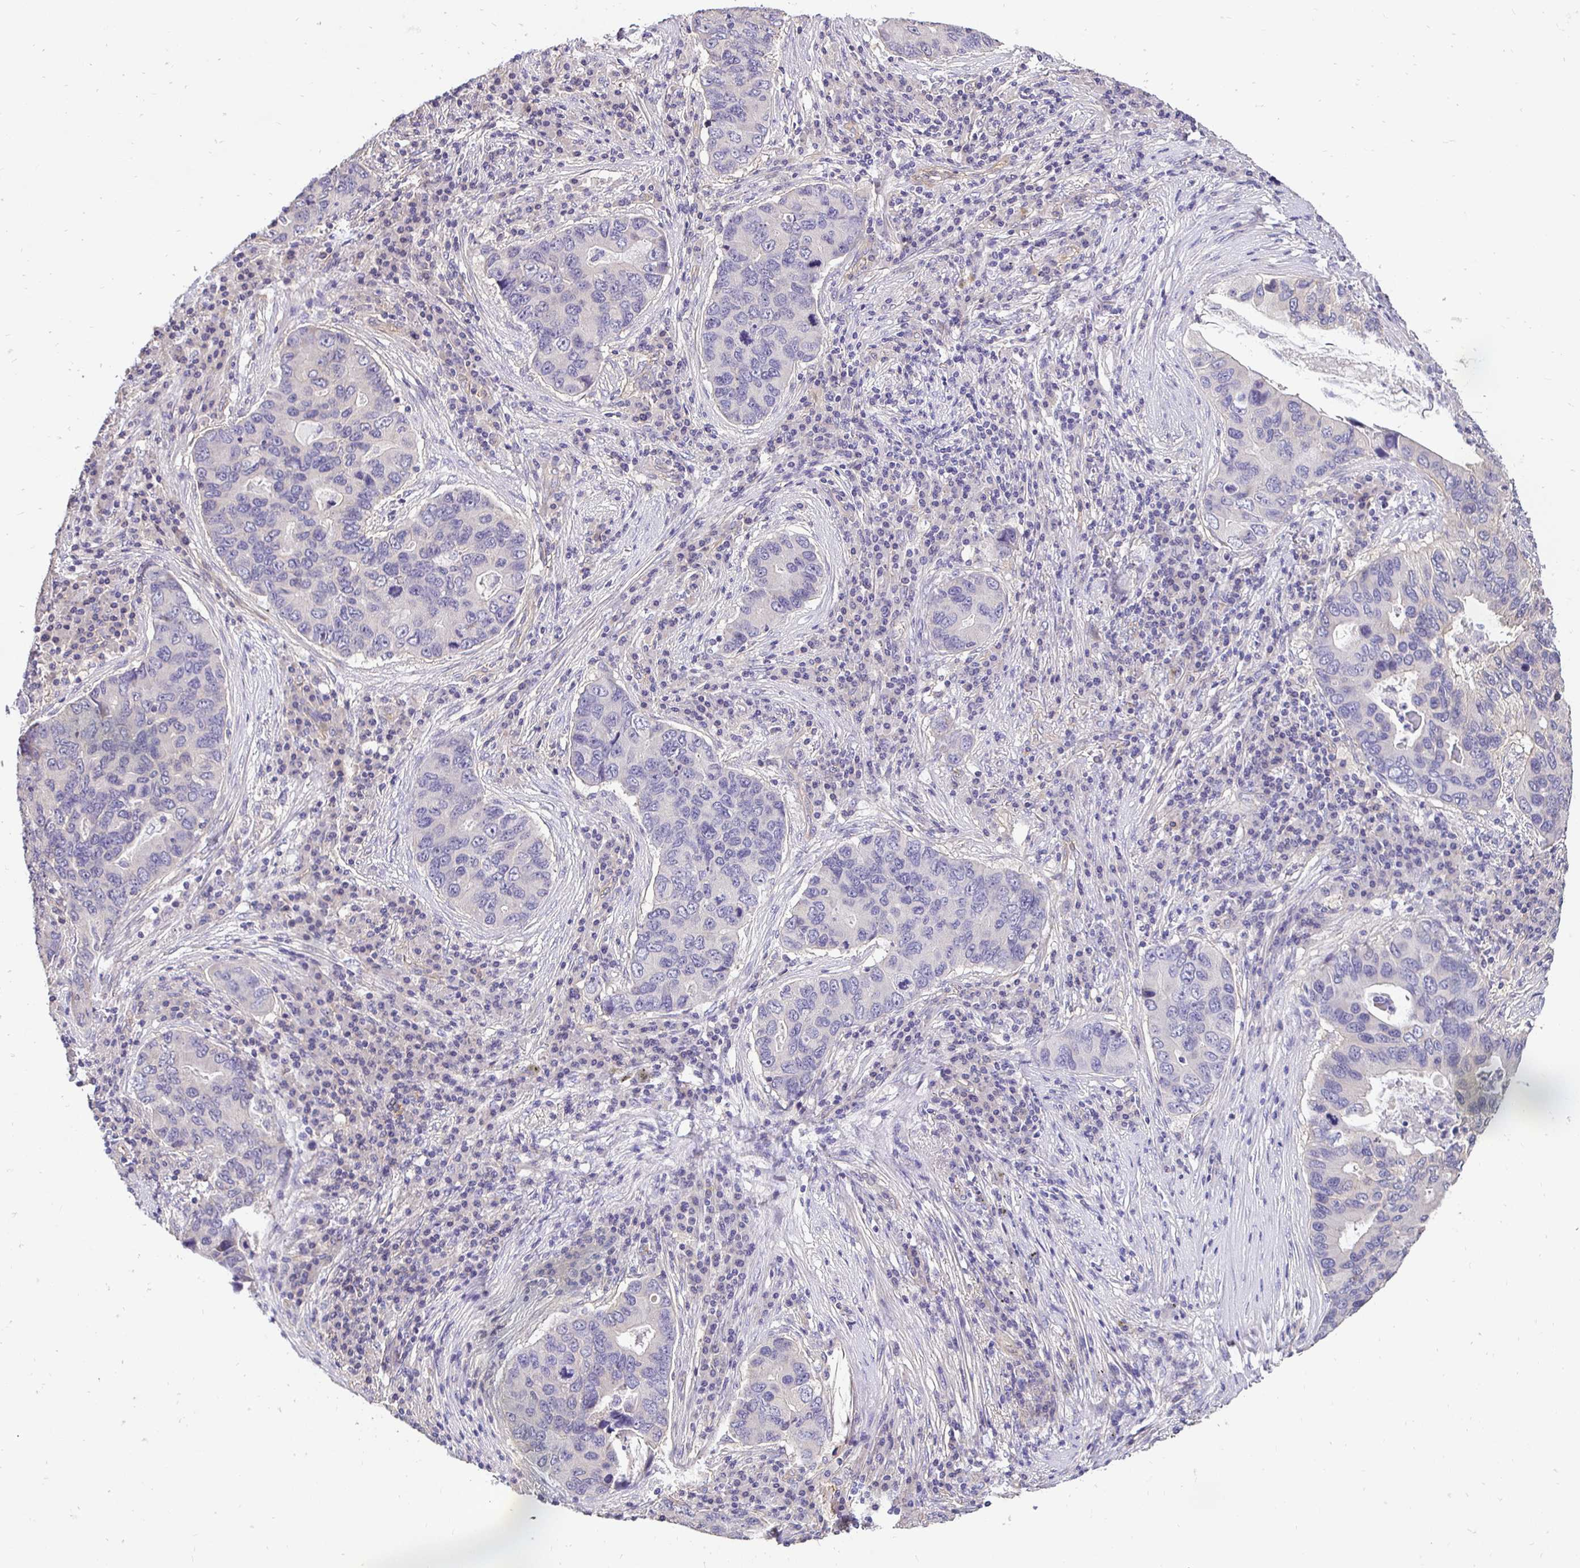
{"staining": {"intensity": "negative", "quantity": "none", "location": "none"}, "tissue": "lung cancer", "cell_type": "Tumor cells", "image_type": "cancer", "snomed": [{"axis": "morphology", "description": "Adenocarcinoma, NOS"}, {"axis": "morphology", "description": "Adenocarcinoma, metastatic, NOS"}, {"axis": "topography", "description": "Lymph node"}, {"axis": "topography", "description": "Lung"}], "caption": "Immunohistochemistry (IHC) micrograph of lung metastatic adenocarcinoma stained for a protein (brown), which exhibits no staining in tumor cells. (IHC, brightfield microscopy, high magnification).", "gene": "SLC9A1", "patient": {"sex": "female", "age": 54}}